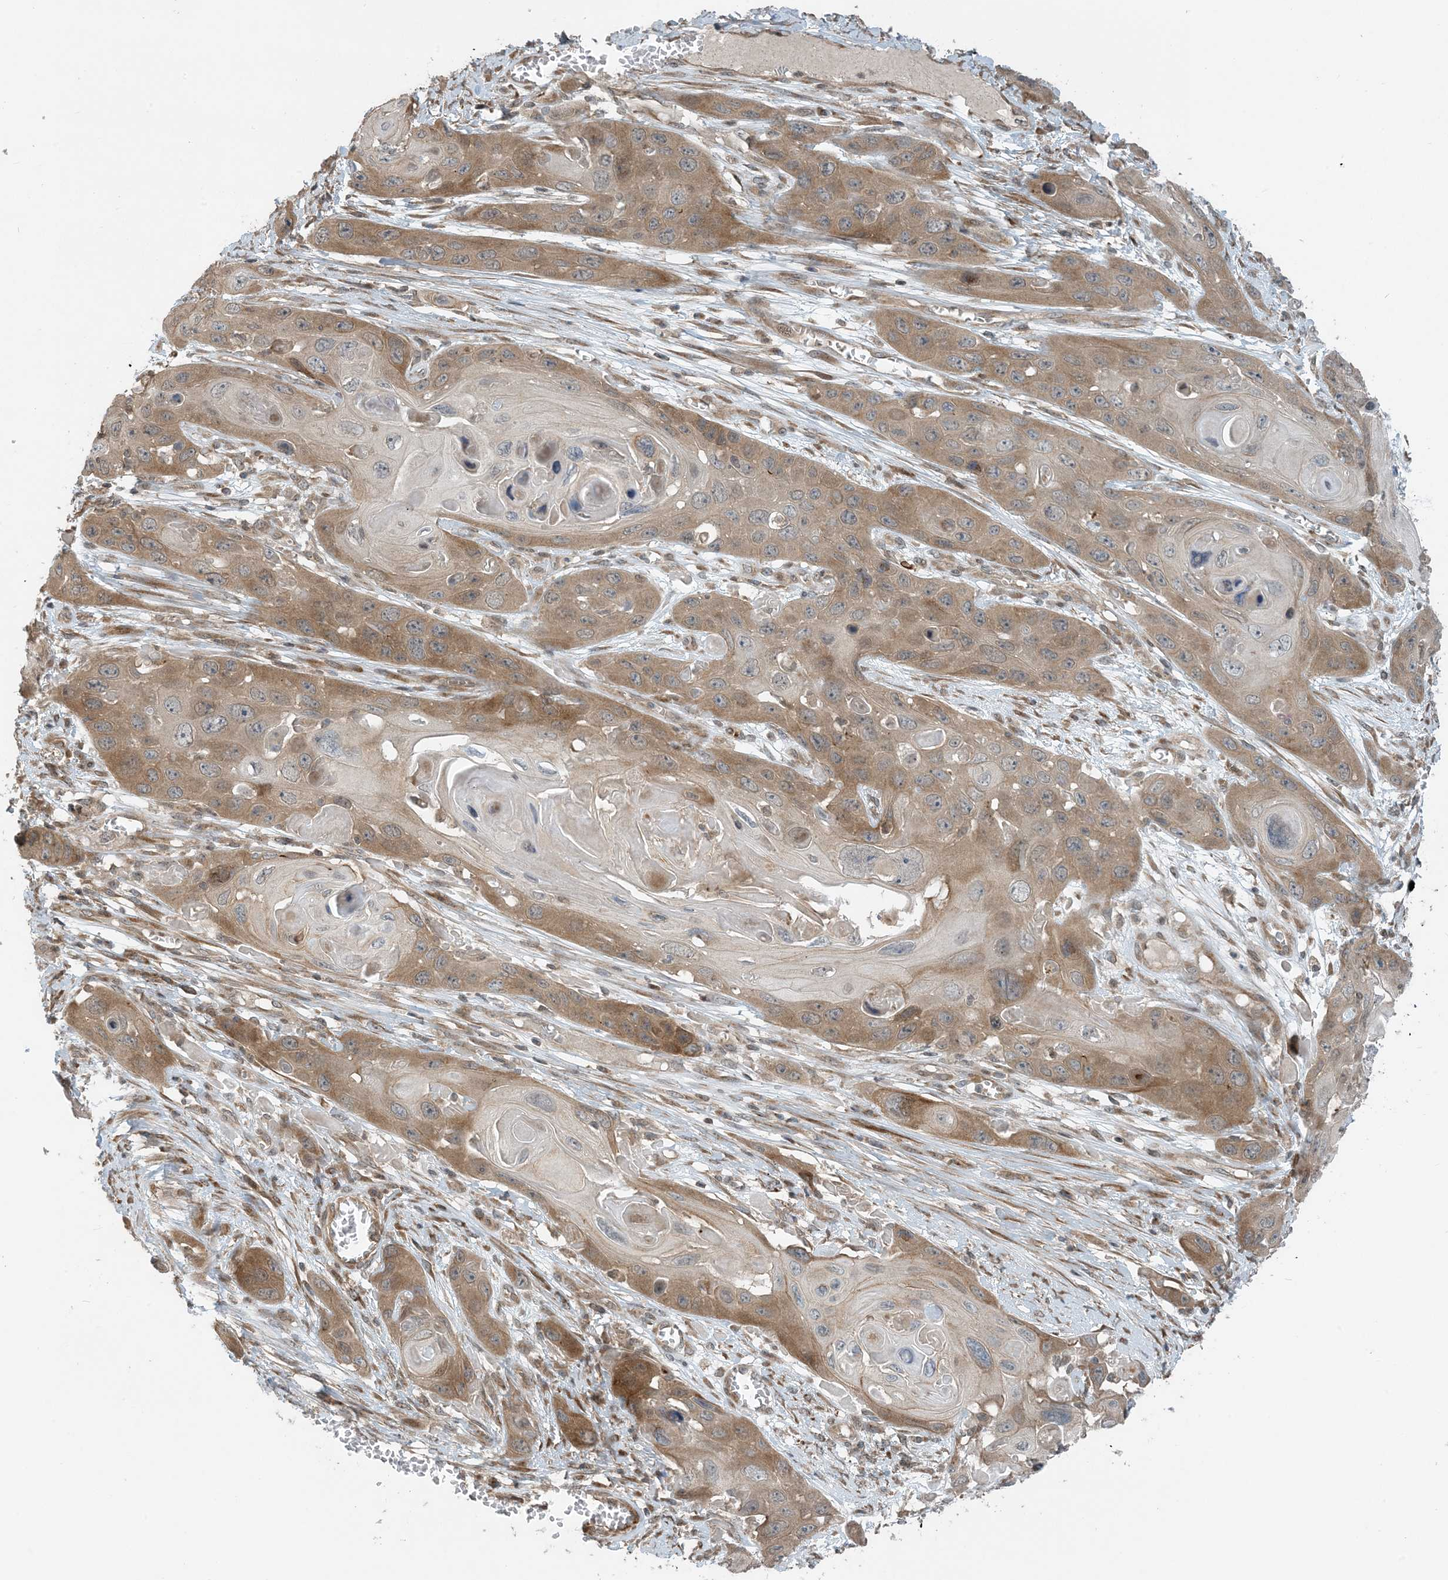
{"staining": {"intensity": "moderate", "quantity": "25%-75%", "location": "cytoplasmic/membranous"}, "tissue": "skin cancer", "cell_type": "Tumor cells", "image_type": "cancer", "snomed": [{"axis": "morphology", "description": "Squamous cell carcinoma, NOS"}, {"axis": "topography", "description": "Skin"}], "caption": "Protein expression analysis of human skin cancer reveals moderate cytoplasmic/membranous positivity in about 25%-75% of tumor cells.", "gene": "ZBTB3", "patient": {"sex": "male", "age": 55}}